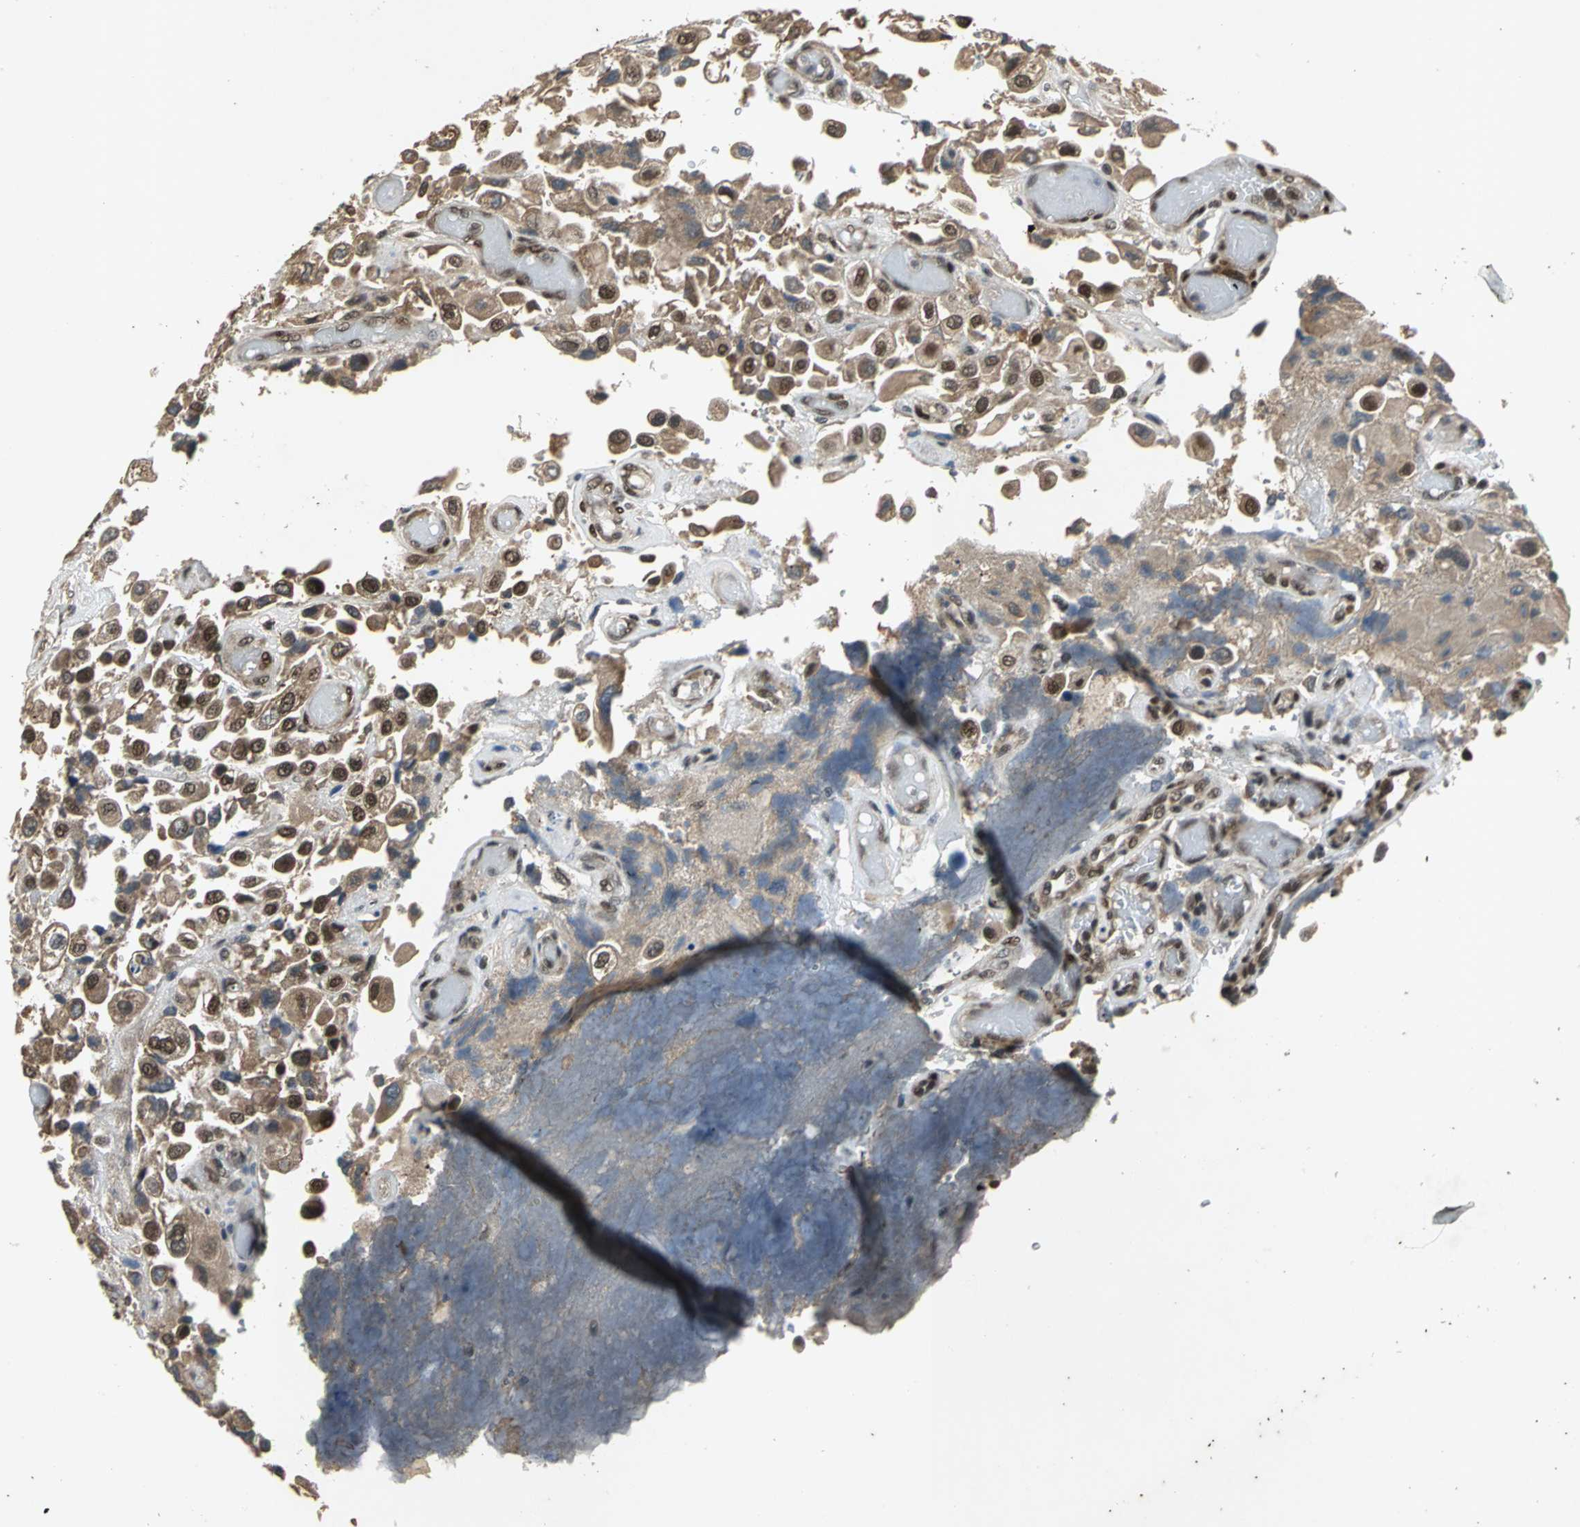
{"staining": {"intensity": "moderate", "quantity": ">75%", "location": "cytoplasmic/membranous"}, "tissue": "urothelial cancer", "cell_type": "Tumor cells", "image_type": "cancer", "snomed": [{"axis": "morphology", "description": "Urothelial carcinoma, High grade"}, {"axis": "topography", "description": "Urinary bladder"}], "caption": "This histopathology image reveals urothelial carcinoma (high-grade) stained with IHC to label a protein in brown. The cytoplasmic/membranous of tumor cells show moderate positivity for the protein. Nuclei are counter-stained blue.", "gene": "NOTCH3", "patient": {"sex": "female", "age": 64}}